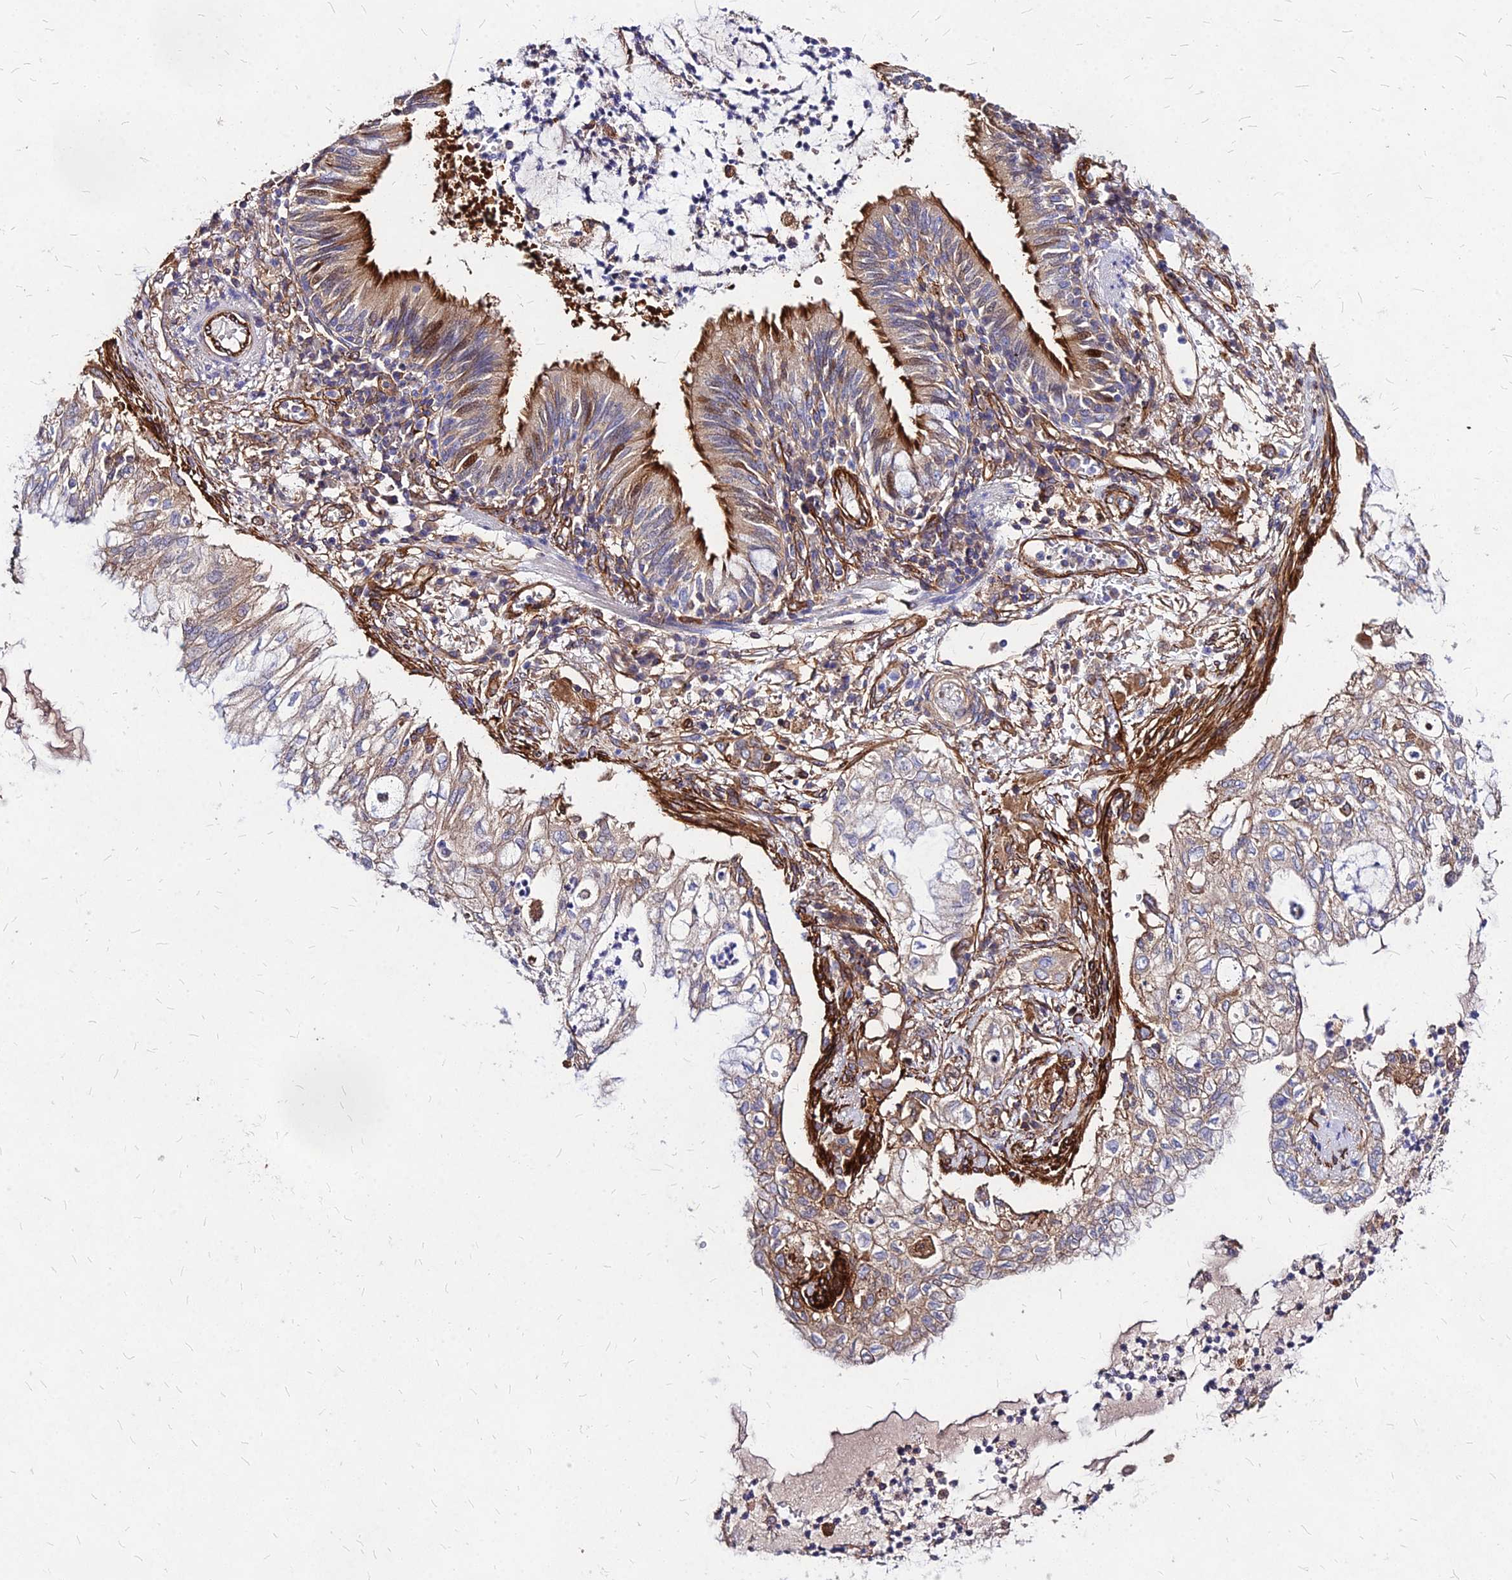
{"staining": {"intensity": "moderate", "quantity": ">75%", "location": "cytoplasmic/membranous"}, "tissue": "lung cancer", "cell_type": "Tumor cells", "image_type": "cancer", "snomed": [{"axis": "morphology", "description": "Adenocarcinoma, NOS"}, {"axis": "topography", "description": "Lung"}], "caption": "Lung cancer stained for a protein (brown) exhibits moderate cytoplasmic/membranous positive staining in about >75% of tumor cells.", "gene": "EFCC1", "patient": {"sex": "female", "age": 70}}